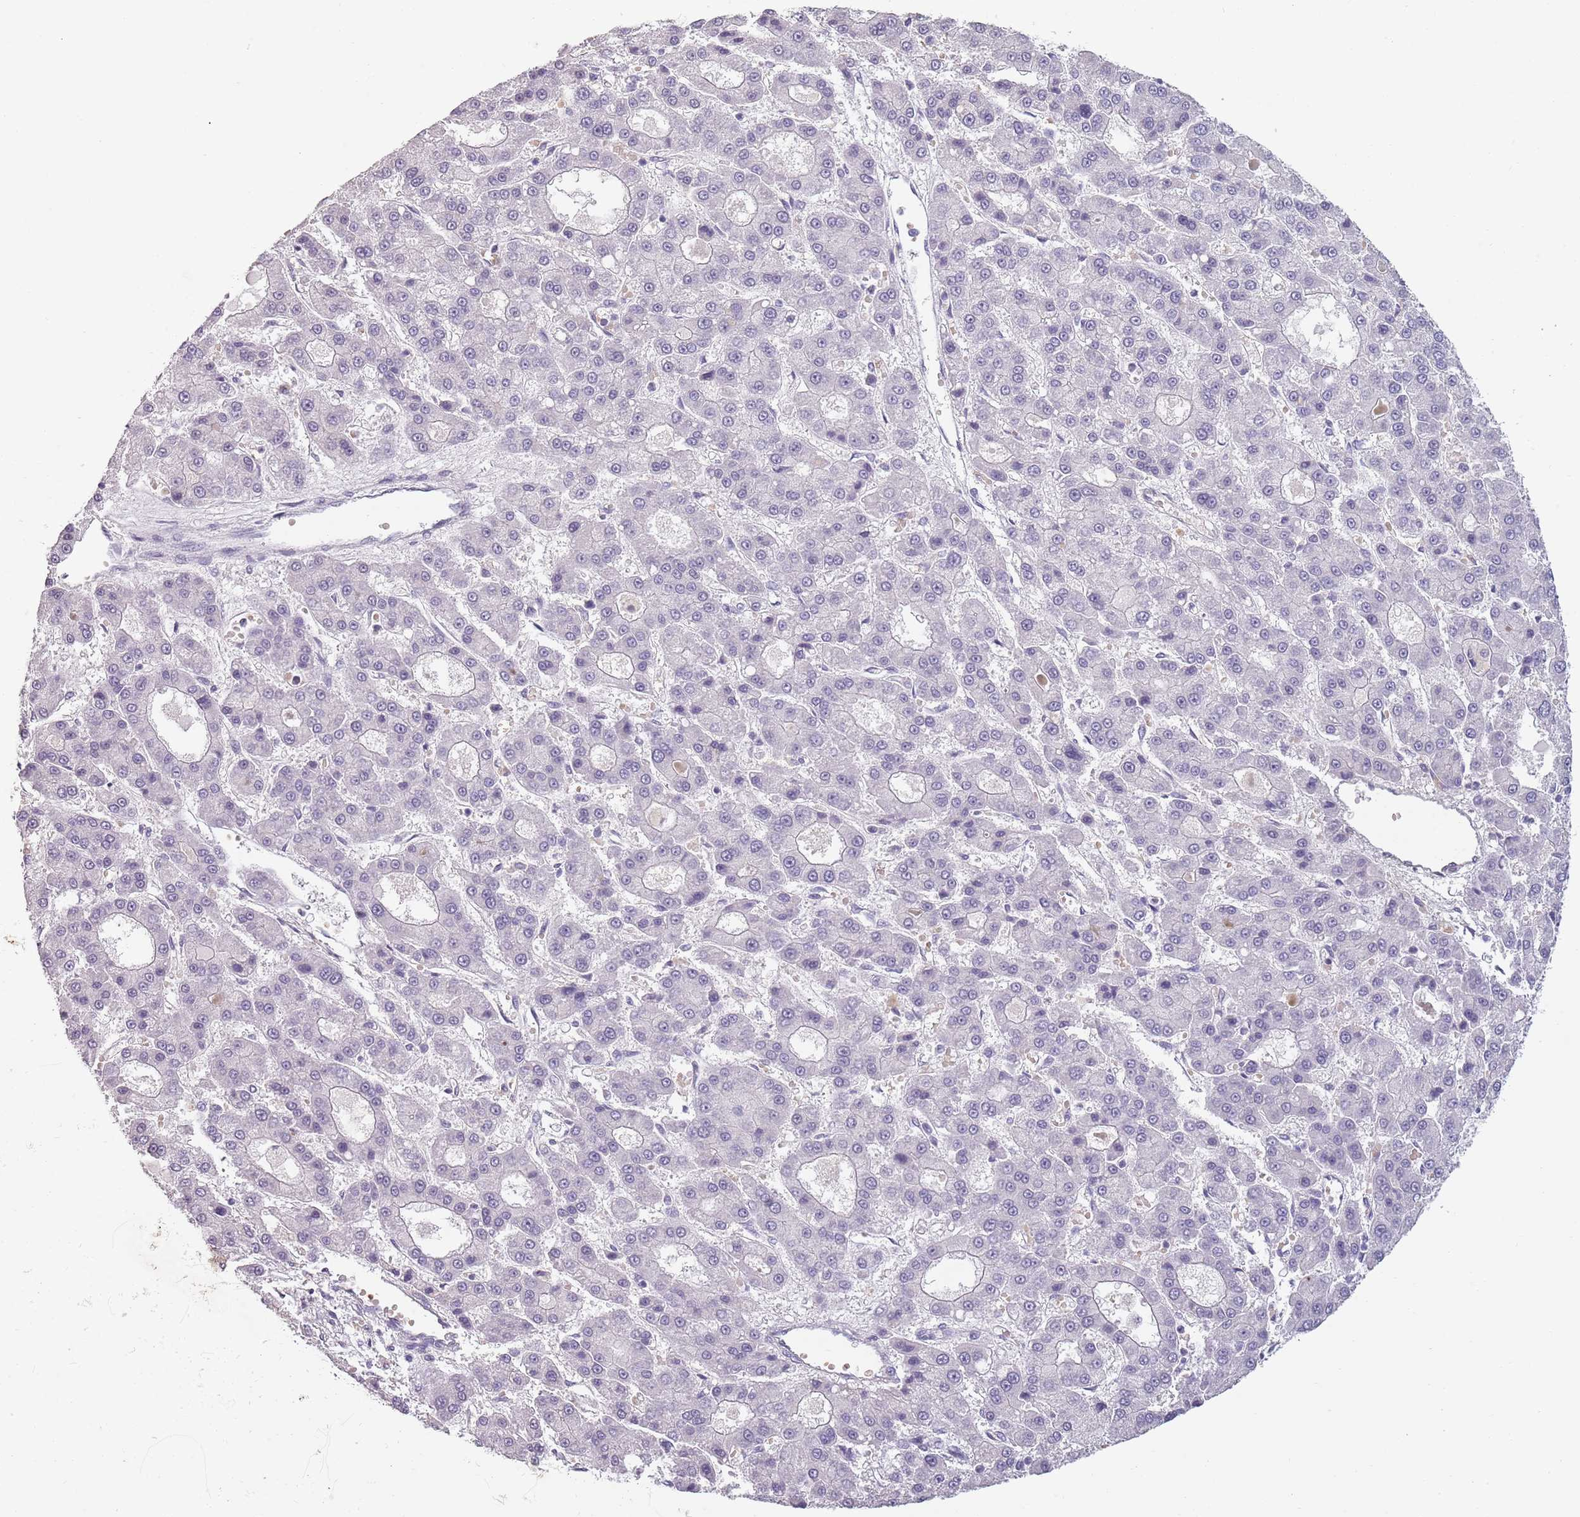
{"staining": {"intensity": "negative", "quantity": "none", "location": "none"}, "tissue": "liver cancer", "cell_type": "Tumor cells", "image_type": "cancer", "snomed": [{"axis": "morphology", "description": "Carcinoma, Hepatocellular, NOS"}, {"axis": "topography", "description": "Liver"}], "caption": "Liver hepatocellular carcinoma was stained to show a protein in brown. There is no significant expression in tumor cells.", "gene": "PIEZO1", "patient": {"sex": "male", "age": 70}}